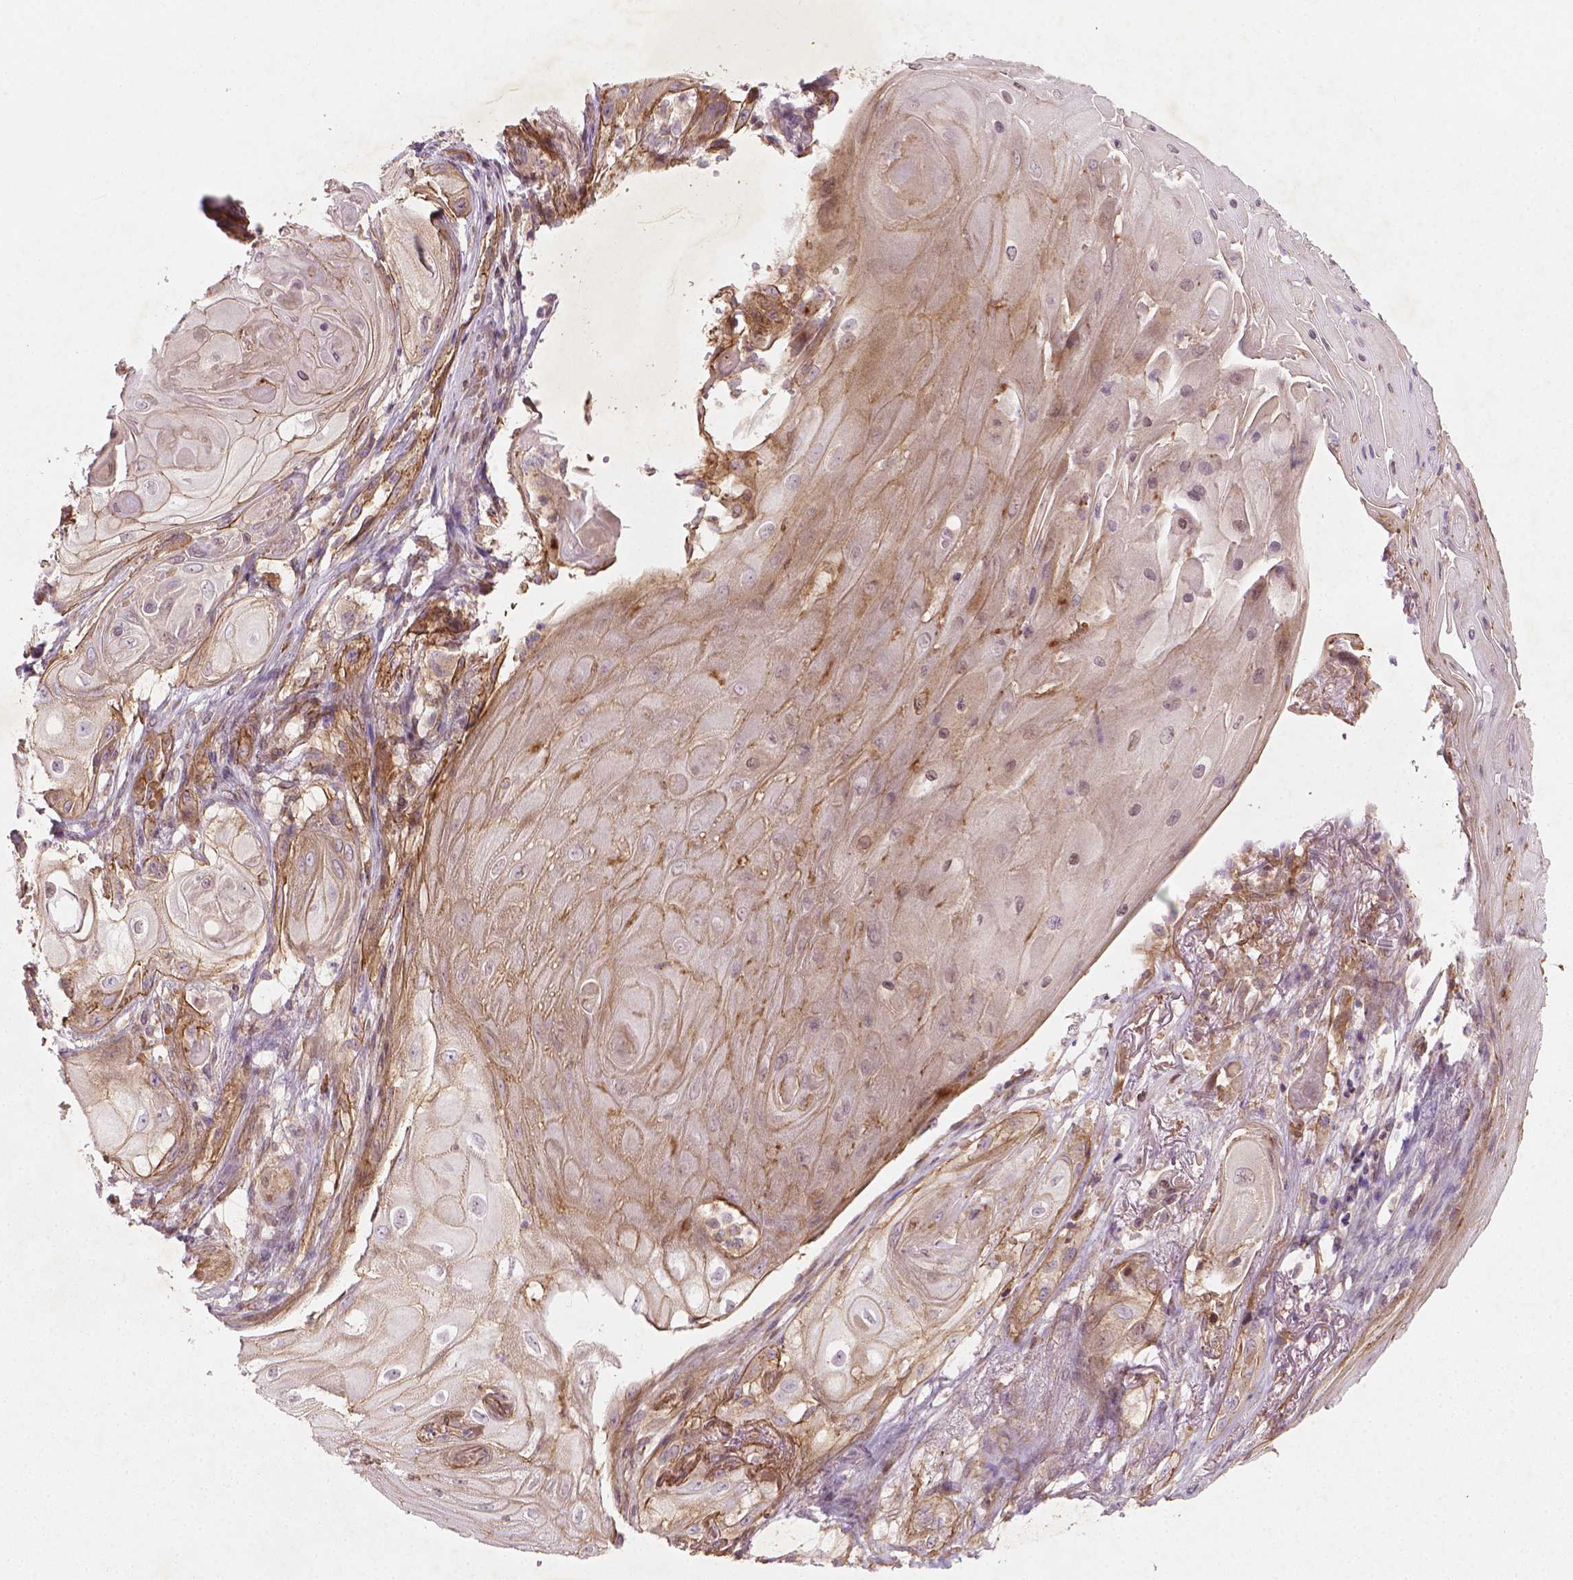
{"staining": {"intensity": "negative", "quantity": "none", "location": "none"}, "tissue": "skin cancer", "cell_type": "Tumor cells", "image_type": "cancer", "snomed": [{"axis": "morphology", "description": "Squamous cell carcinoma, NOS"}, {"axis": "topography", "description": "Skin"}], "caption": "IHC histopathology image of human skin cancer stained for a protein (brown), which demonstrates no positivity in tumor cells.", "gene": "TCHP", "patient": {"sex": "male", "age": 62}}